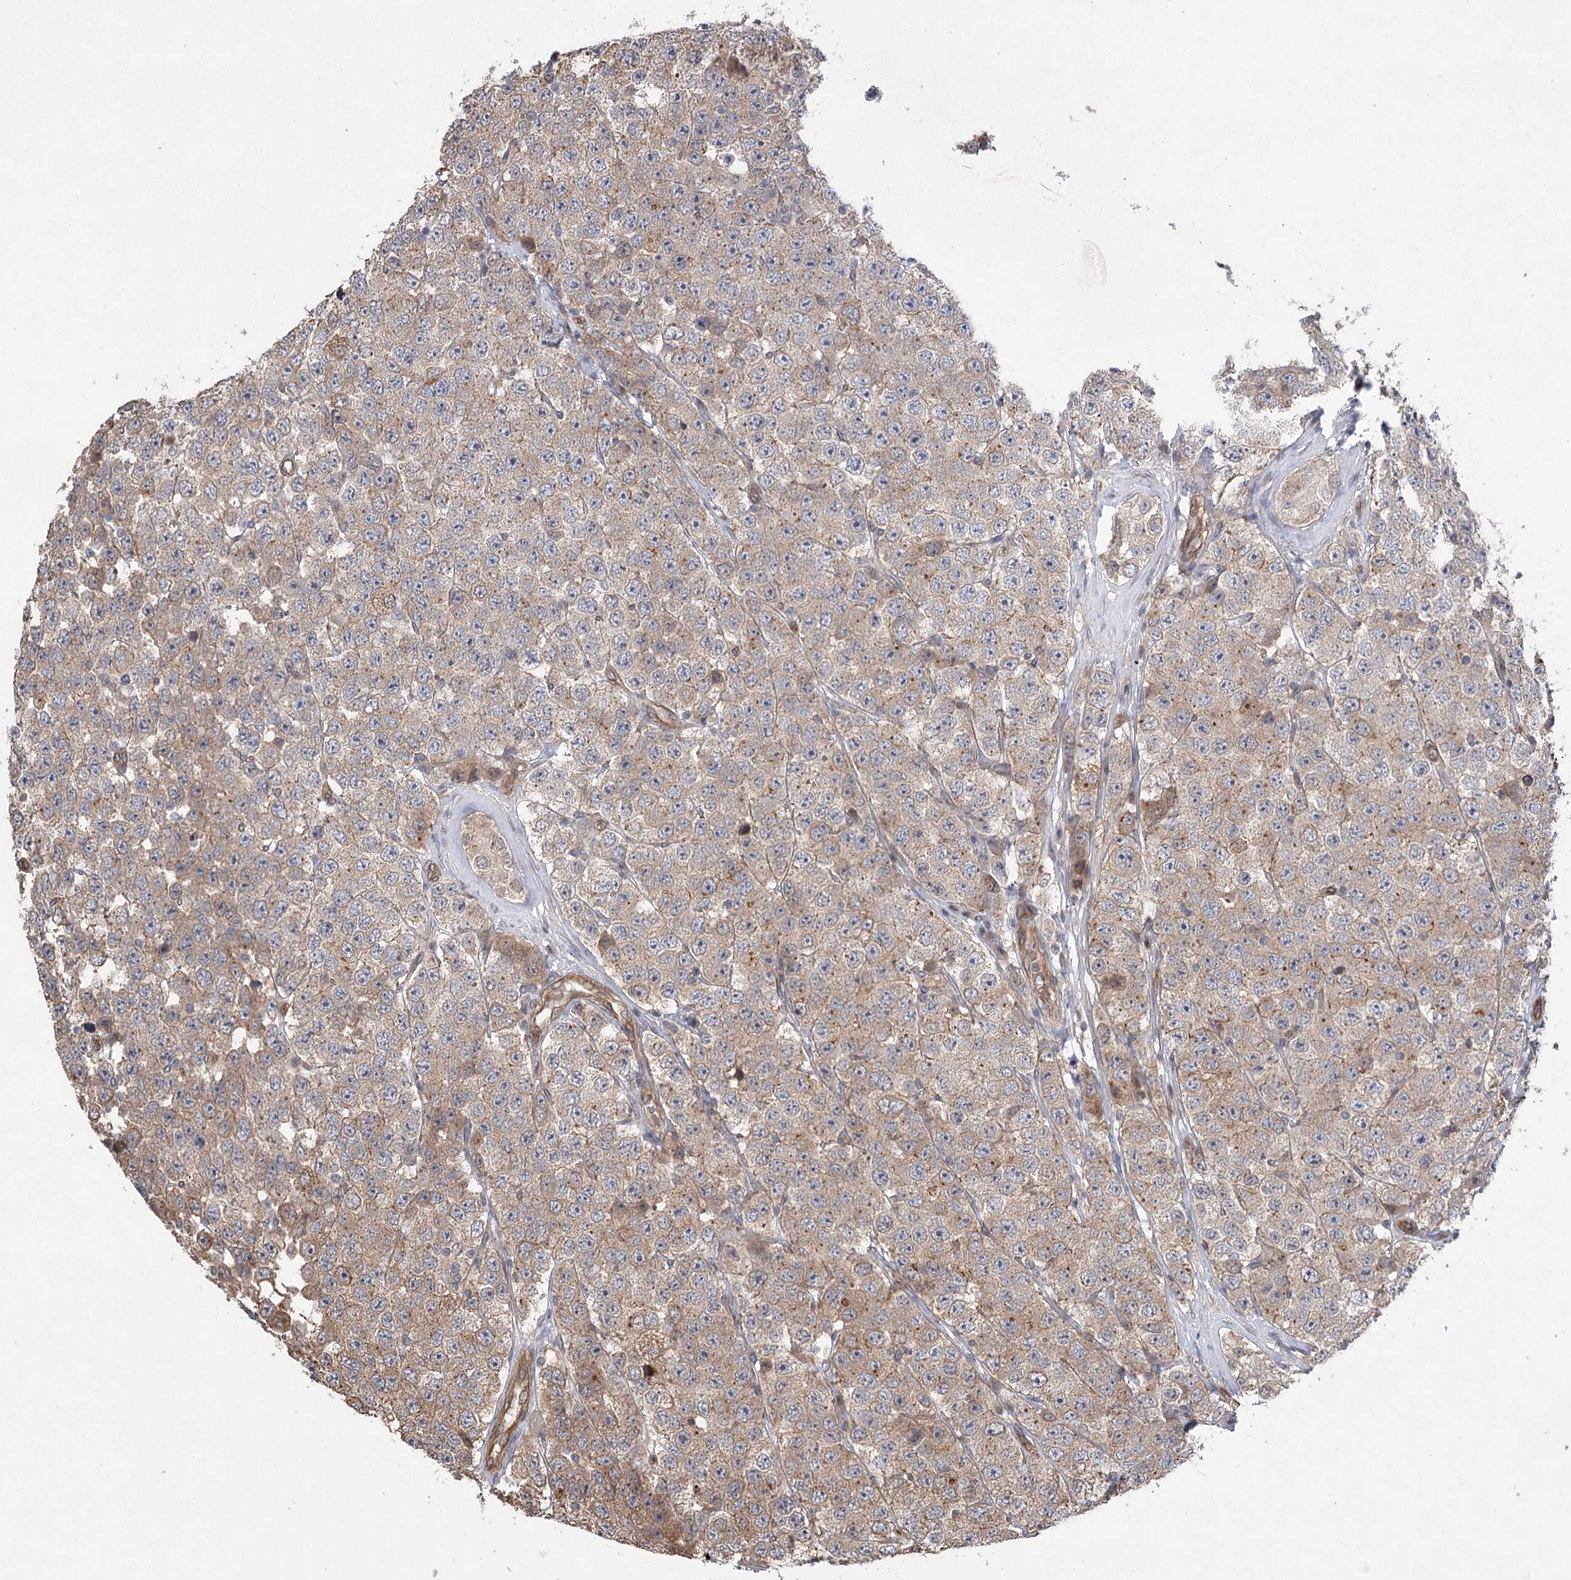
{"staining": {"intensity": "weak", "quantity": ">75%", "location": "cytoplasmic/membranous"}, "tissue": "testis cancer", "cell_type": "Tumor cells", "image_type": "cancer", "snomed": [{"axis": "morphology", "description": "Seminoma, NOS"}, {"axis": "topography", "description": "Testis"}], "caption": "Immunohistochemistry (DAB (3,3'-diaminobenzidine)) staining of seminoma (testis) shows weak cytoplasmic/membranous protein expression in approximately >75% of tumor cells. (Stains: DAB (3,3'-diaminobenzidine) in brown, nuclei in blue, Microscopy: brightfield microscopy at high magnification).", "gene": "RWDD4", "patient": {"sex": "male", "age": 28}}